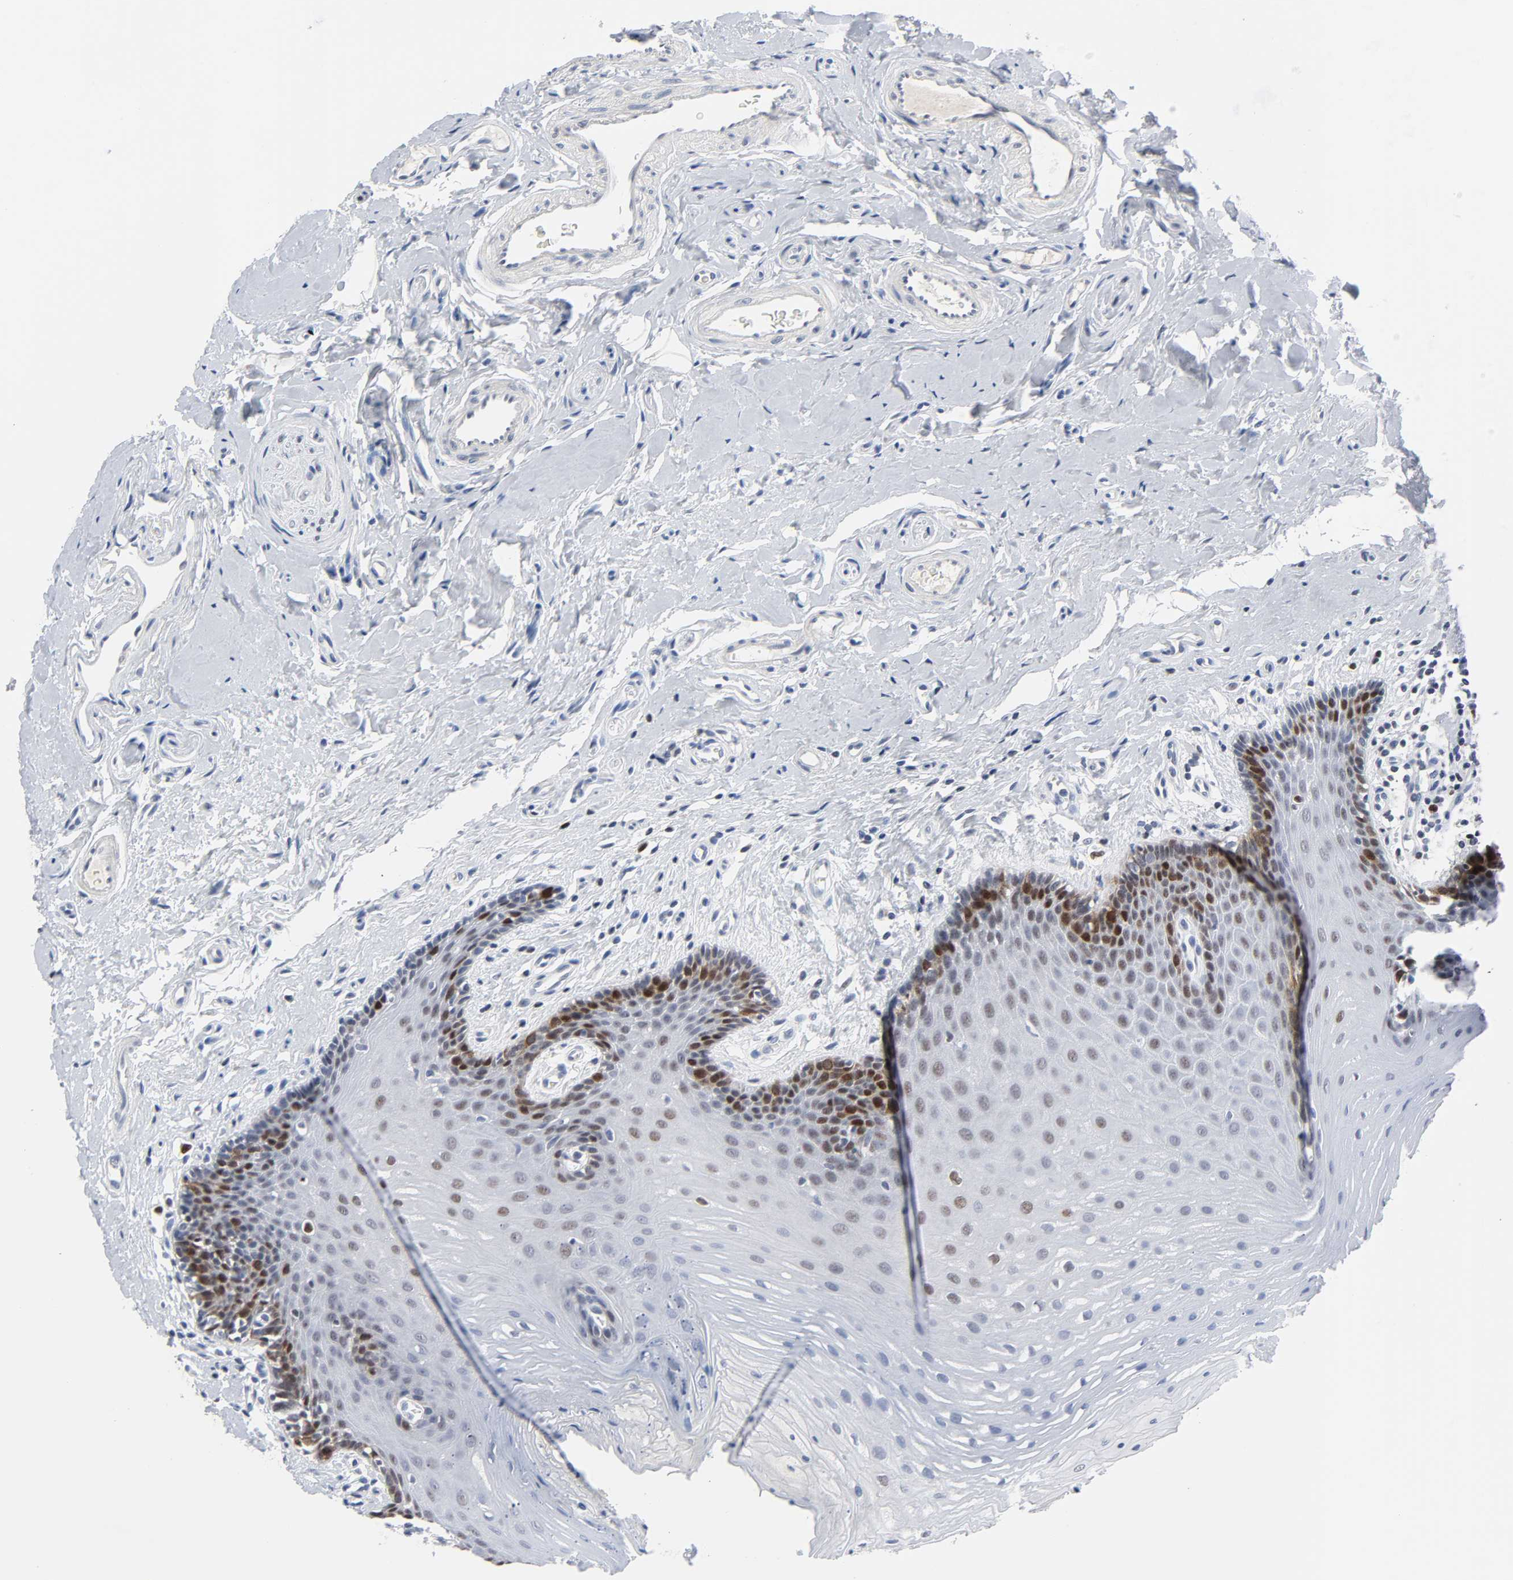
{"staining": {"intensity": "moderate", "quantity": "<25%", "location": "nuclear"}, "tissue": "oral mucosa", "cell_type": "Squamous epithelial cells", "image_type": "normal", "snomed": [{"axis": "morphology", "description": "Normal tissue, NOS"}, {"axis": "topography", "description": "Oral tissue"}], "caption": "Squamous epithelial cells demonstrate low levels of moderate nuclear expression in approximately <25% of cells in normal human oral mucosa.", "gene": "WEE1", "patient": {"sex": "male", "age": 62}}